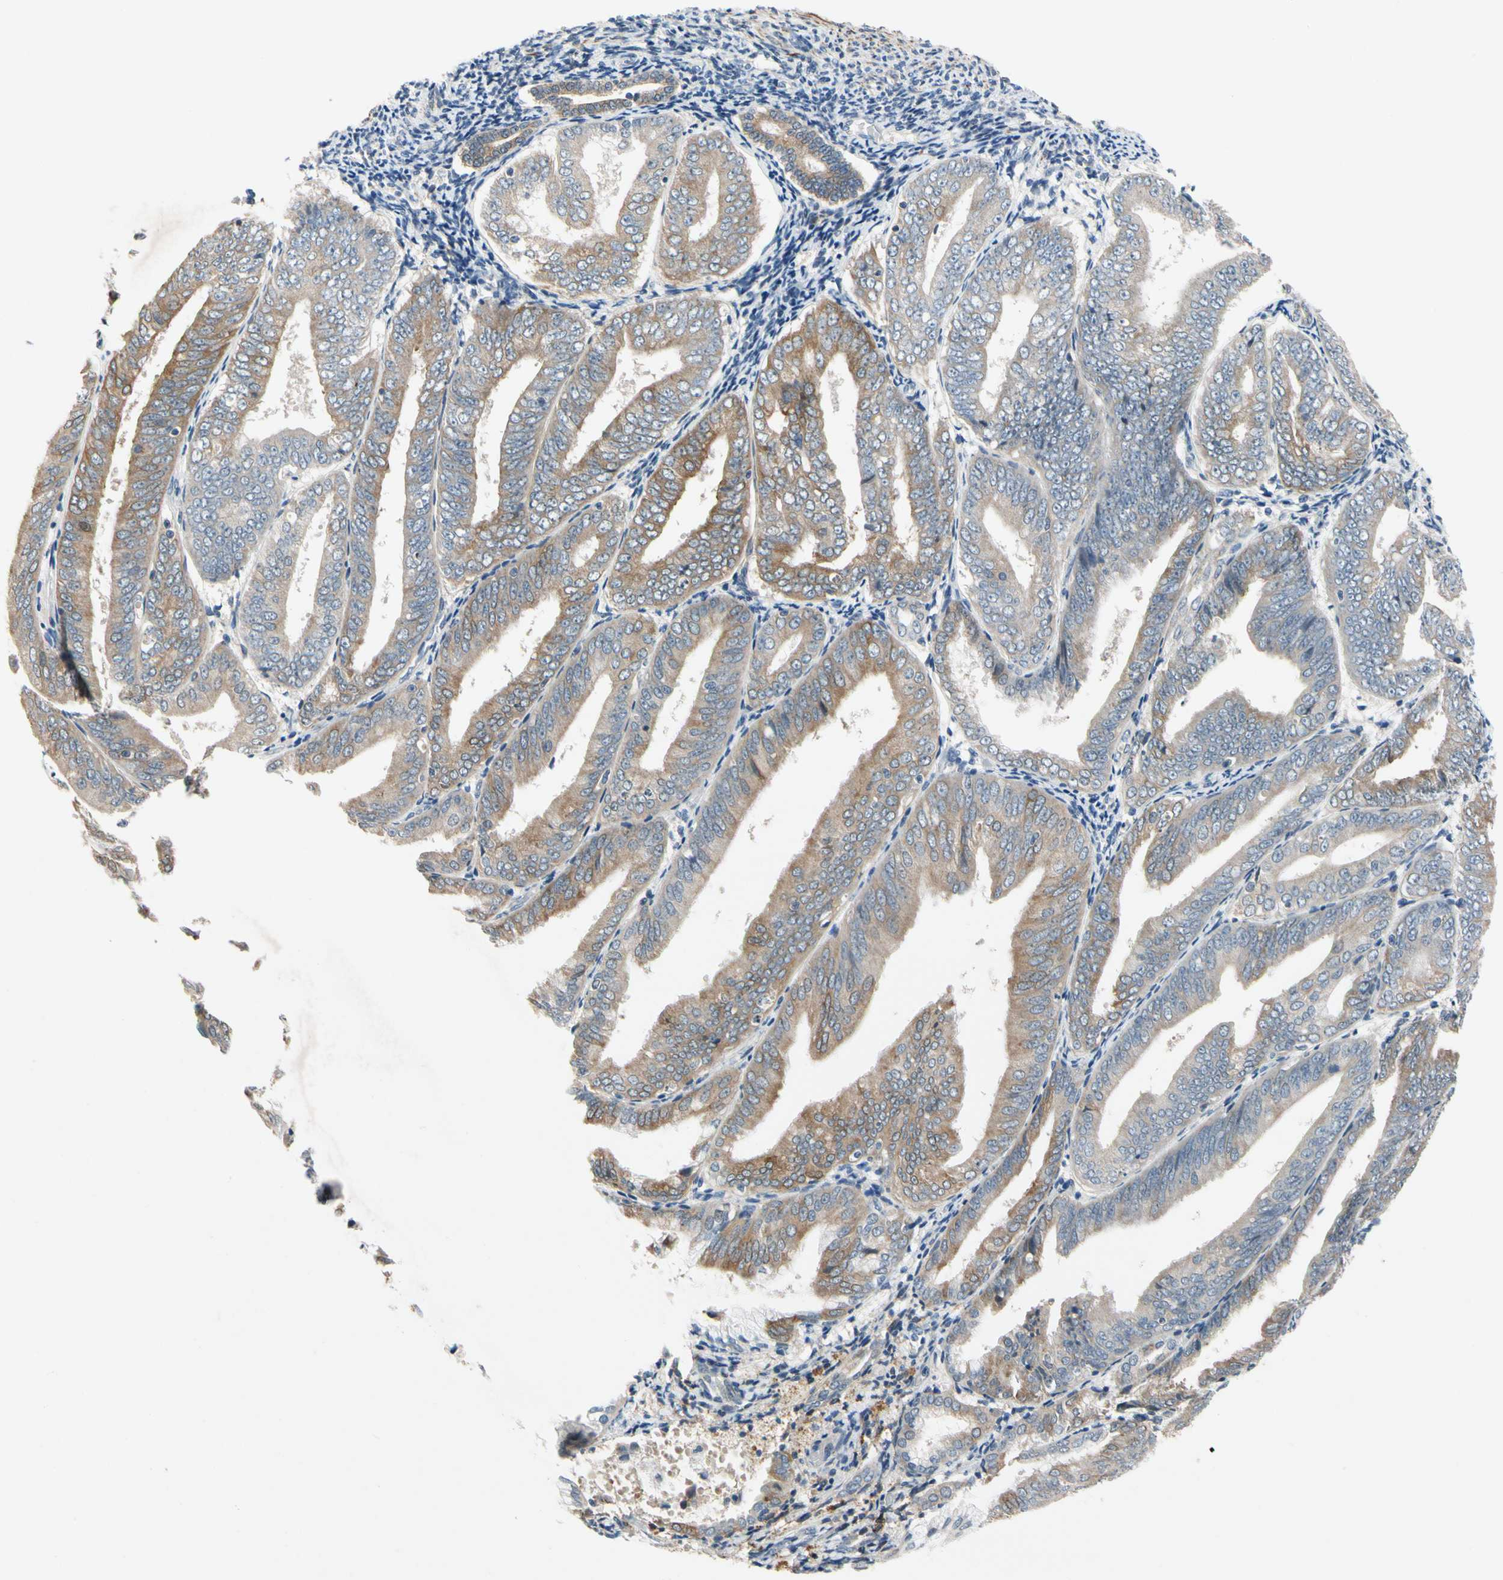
{"staining": {"intensity": "weak", "quantity": ">75%", "location": "cytoplasmic/membranous"}, "tissue": "endometrial cancer", "cell_type": "Tumor cells", "image_type": "cancer", "snomed": [{"axis": "morphology", "description": "Adenocarcinoma, NOS"}, {"axis": "topography", "description": "Endometrium"}], "caption": "Endometrial adenocarcinoma tissue reveals weak cytoplasmic/membranous staining in approximately >75% of tumor cells, visualized by immunohistochemistry.", "gene": "SLC27A6", "patient": {"sex": "female", "age": 63}}